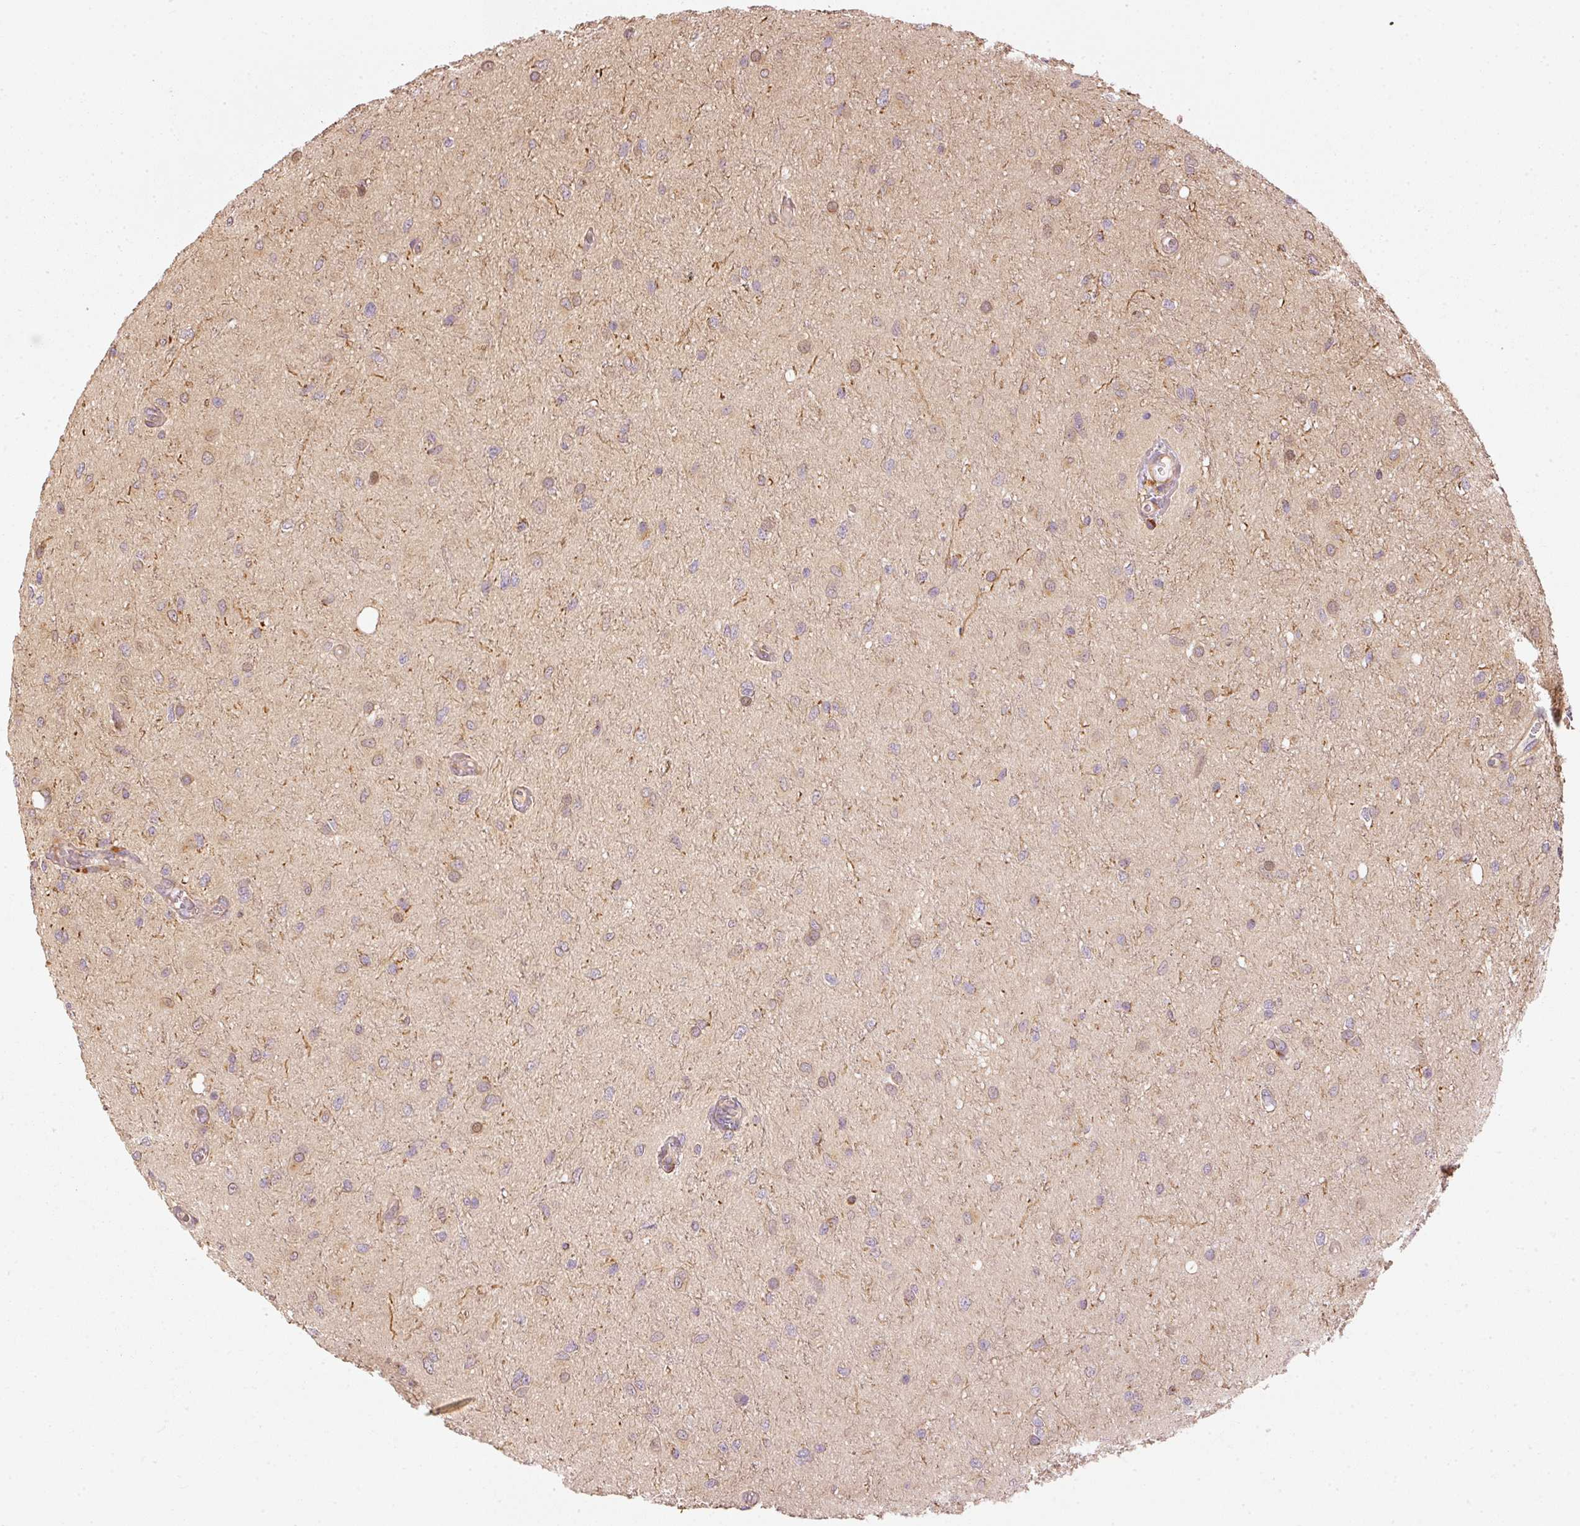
{"staining": {"intensity": "weak", "quantity": "25%-75%", "location": "cytoplasmic/membranous"}, "tissue": "glioma", "cell_type": "Tumor cells", "image_type": "cancer", "snomed": [{"axis": "morphology", "description": "Glioma, malignant, Low grade"}, {"axis": "topography", "description": "Cerebellum"}], "caption": "Protein expression analysis of human glioma reveals weak cytoplasmic/membranous staining in about 25%-75% of tumor cells.", "gene": "MTHFD1L", "patient": {"sex": "female", "age": 5}}